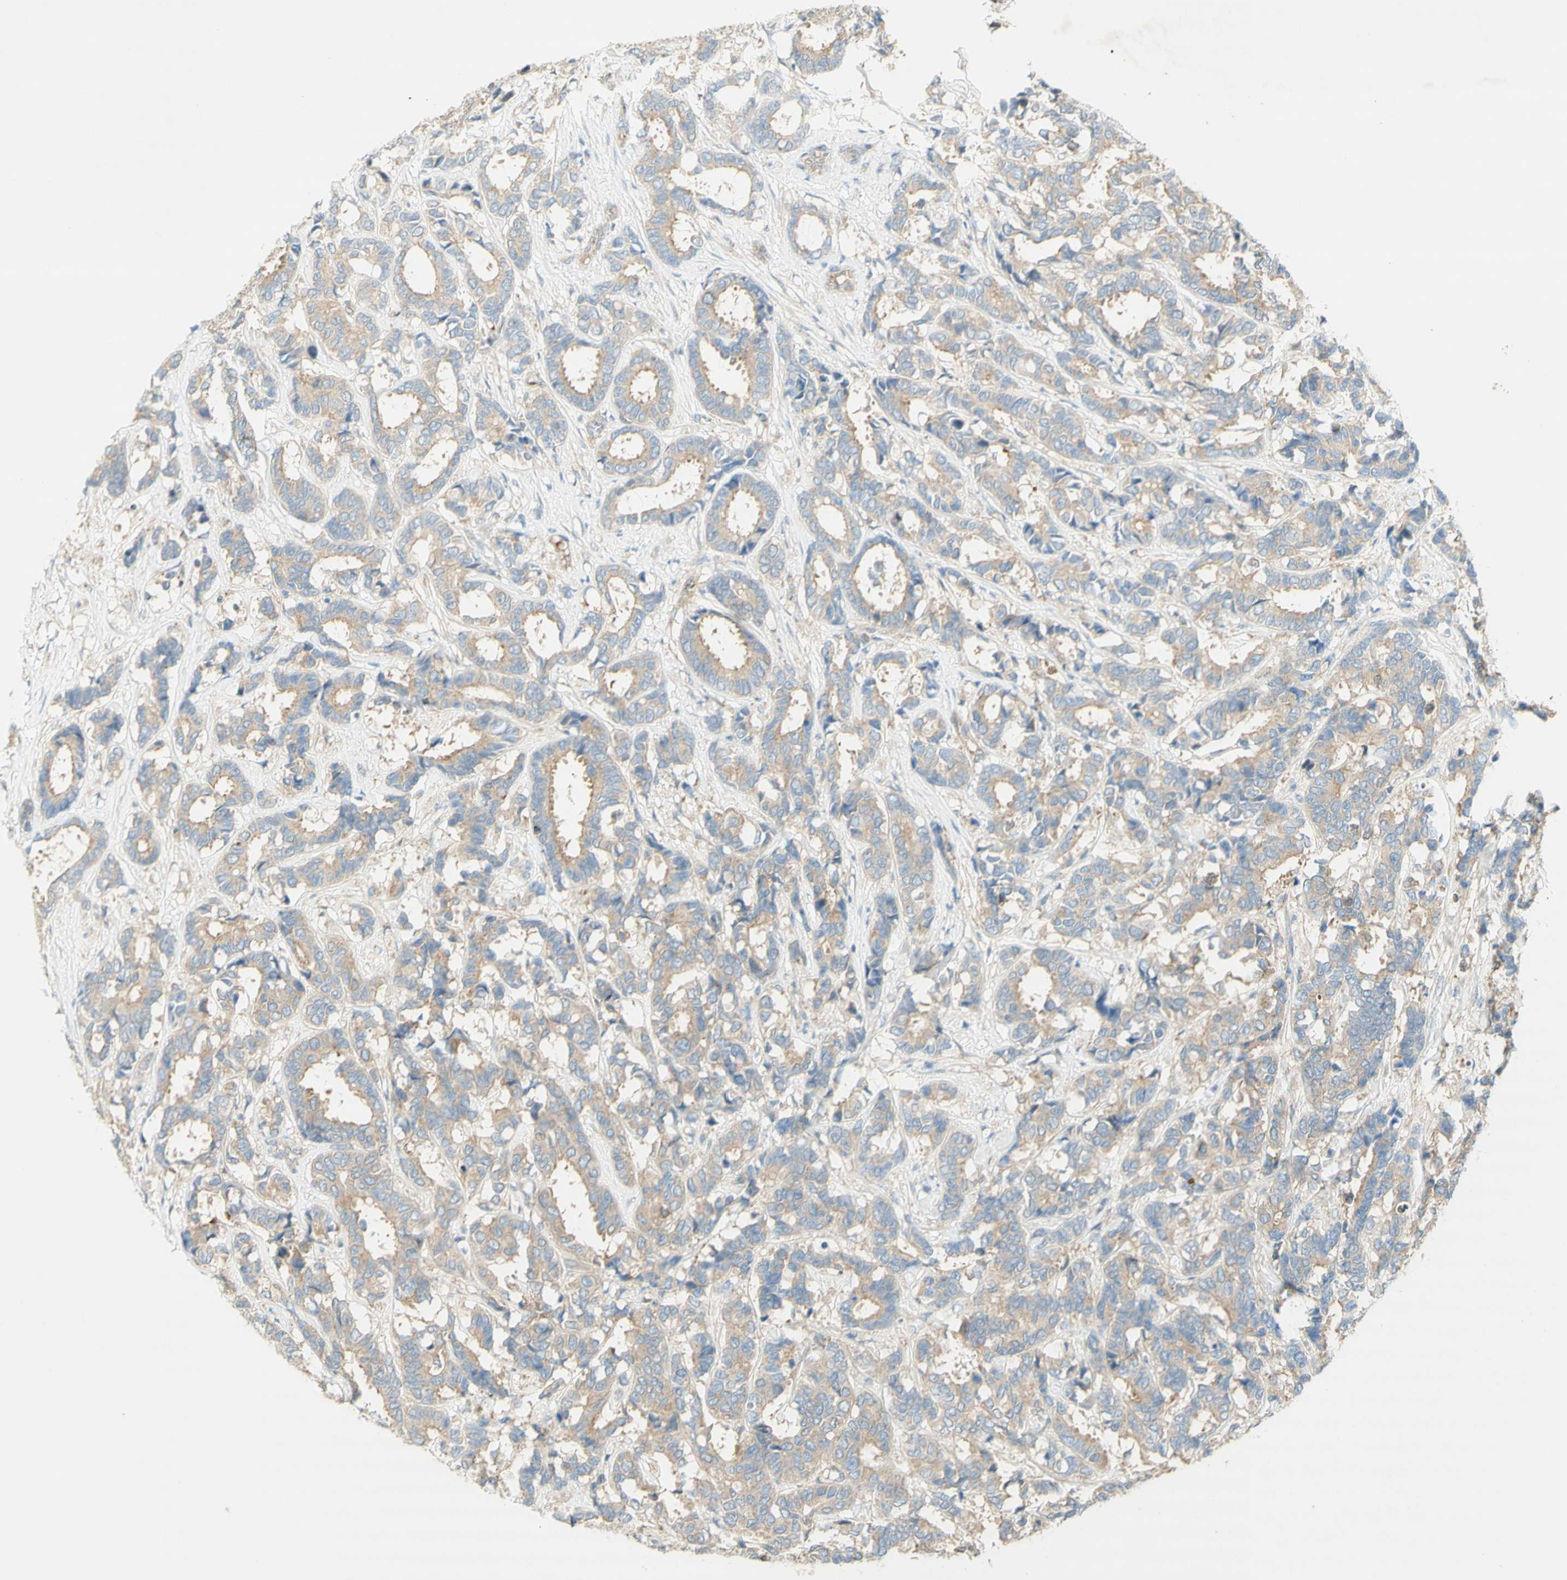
{"staining": {"intensity": "weak", "quantity": ">75%", "location": "cytoplasmic/membranous"}, "tissue": "breast cancer", "cell_type": "Tumor cells", "image_type": "cancer", "snomed": [{"axis": "morphology", "description": "Duct carcinoma"}, {"axis": "topography", "description": "Breast"}], "caption": "Immunohistochemistry staining of breast cancer (intraductal carcinoma), which reveals low levels of weak cytoplasmic/membranous positivity in approximately >75% of tumor cells indicating weak cytoplasmic/membranous protein positivity. The staining was performed using DAB (3,3'-diaminobenzidine) (brown) for protein detection and nuclei were counterstained in hematoxylin (blue).", "gene": "DYNC1H1", "patient": {"sex": "female", "age": 87}}